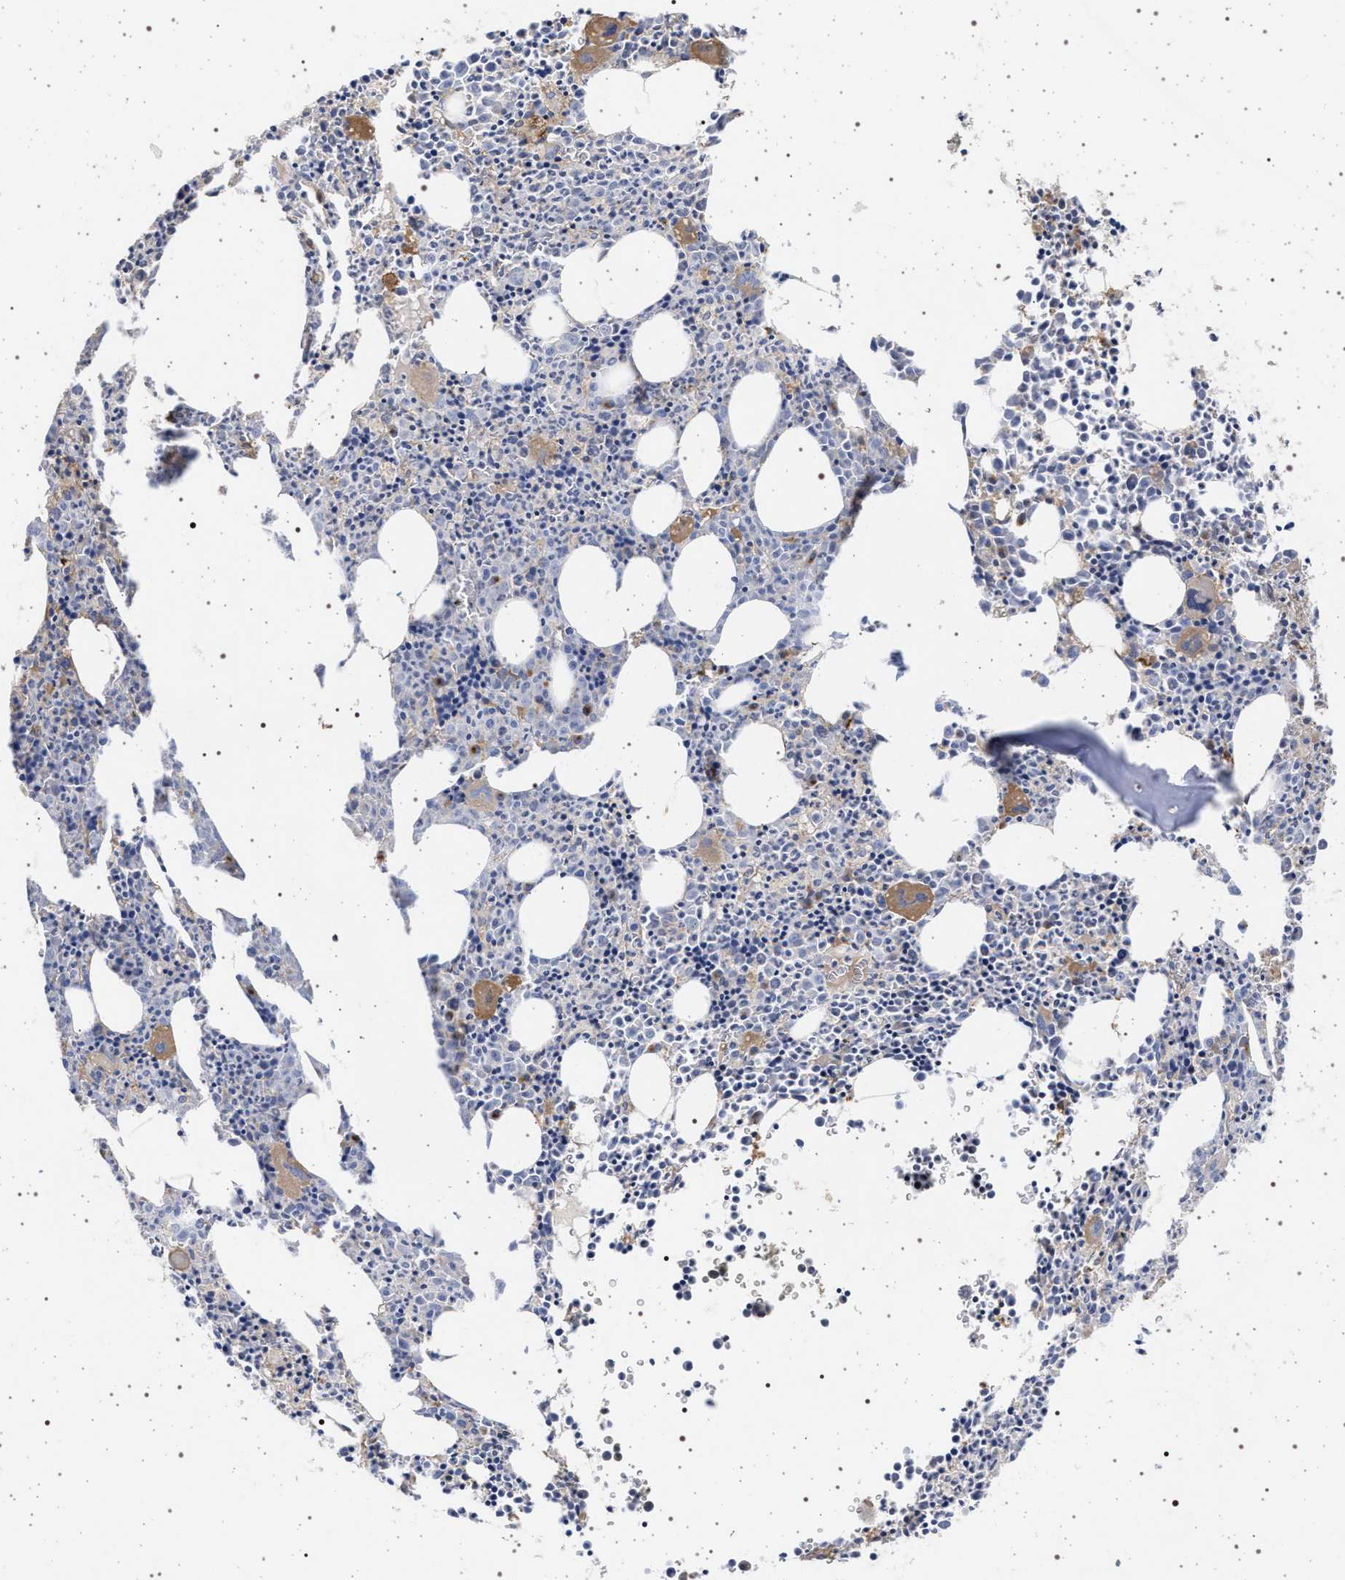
{"staining": {"intensity": "moderate", "quantity": "25%-75%", "location": "cytoplasmic/membranous"}, "tissue": "bone marrow", "cell_type": "Hematopoietic cells", "image_type": "normal", "snomed": [{"axis": "morphology", "description": "Normal tissue, NOS"}, {"axis": "morphology", "description": "Inflammation, NOS"}, {"axis": "topography", "description": "Bone marrow"}], "caption": "The immunohistochemical stain shows moderate cytoplasmic/membranous staining in hematopoietic cells of benign bone marrow. Using DAB (brown) and hematoxylin (blue) stains, captured at high magnification using brightfield microscopy.", "gene": "PLG", "patient": {"sex": "male", "age": 31}}